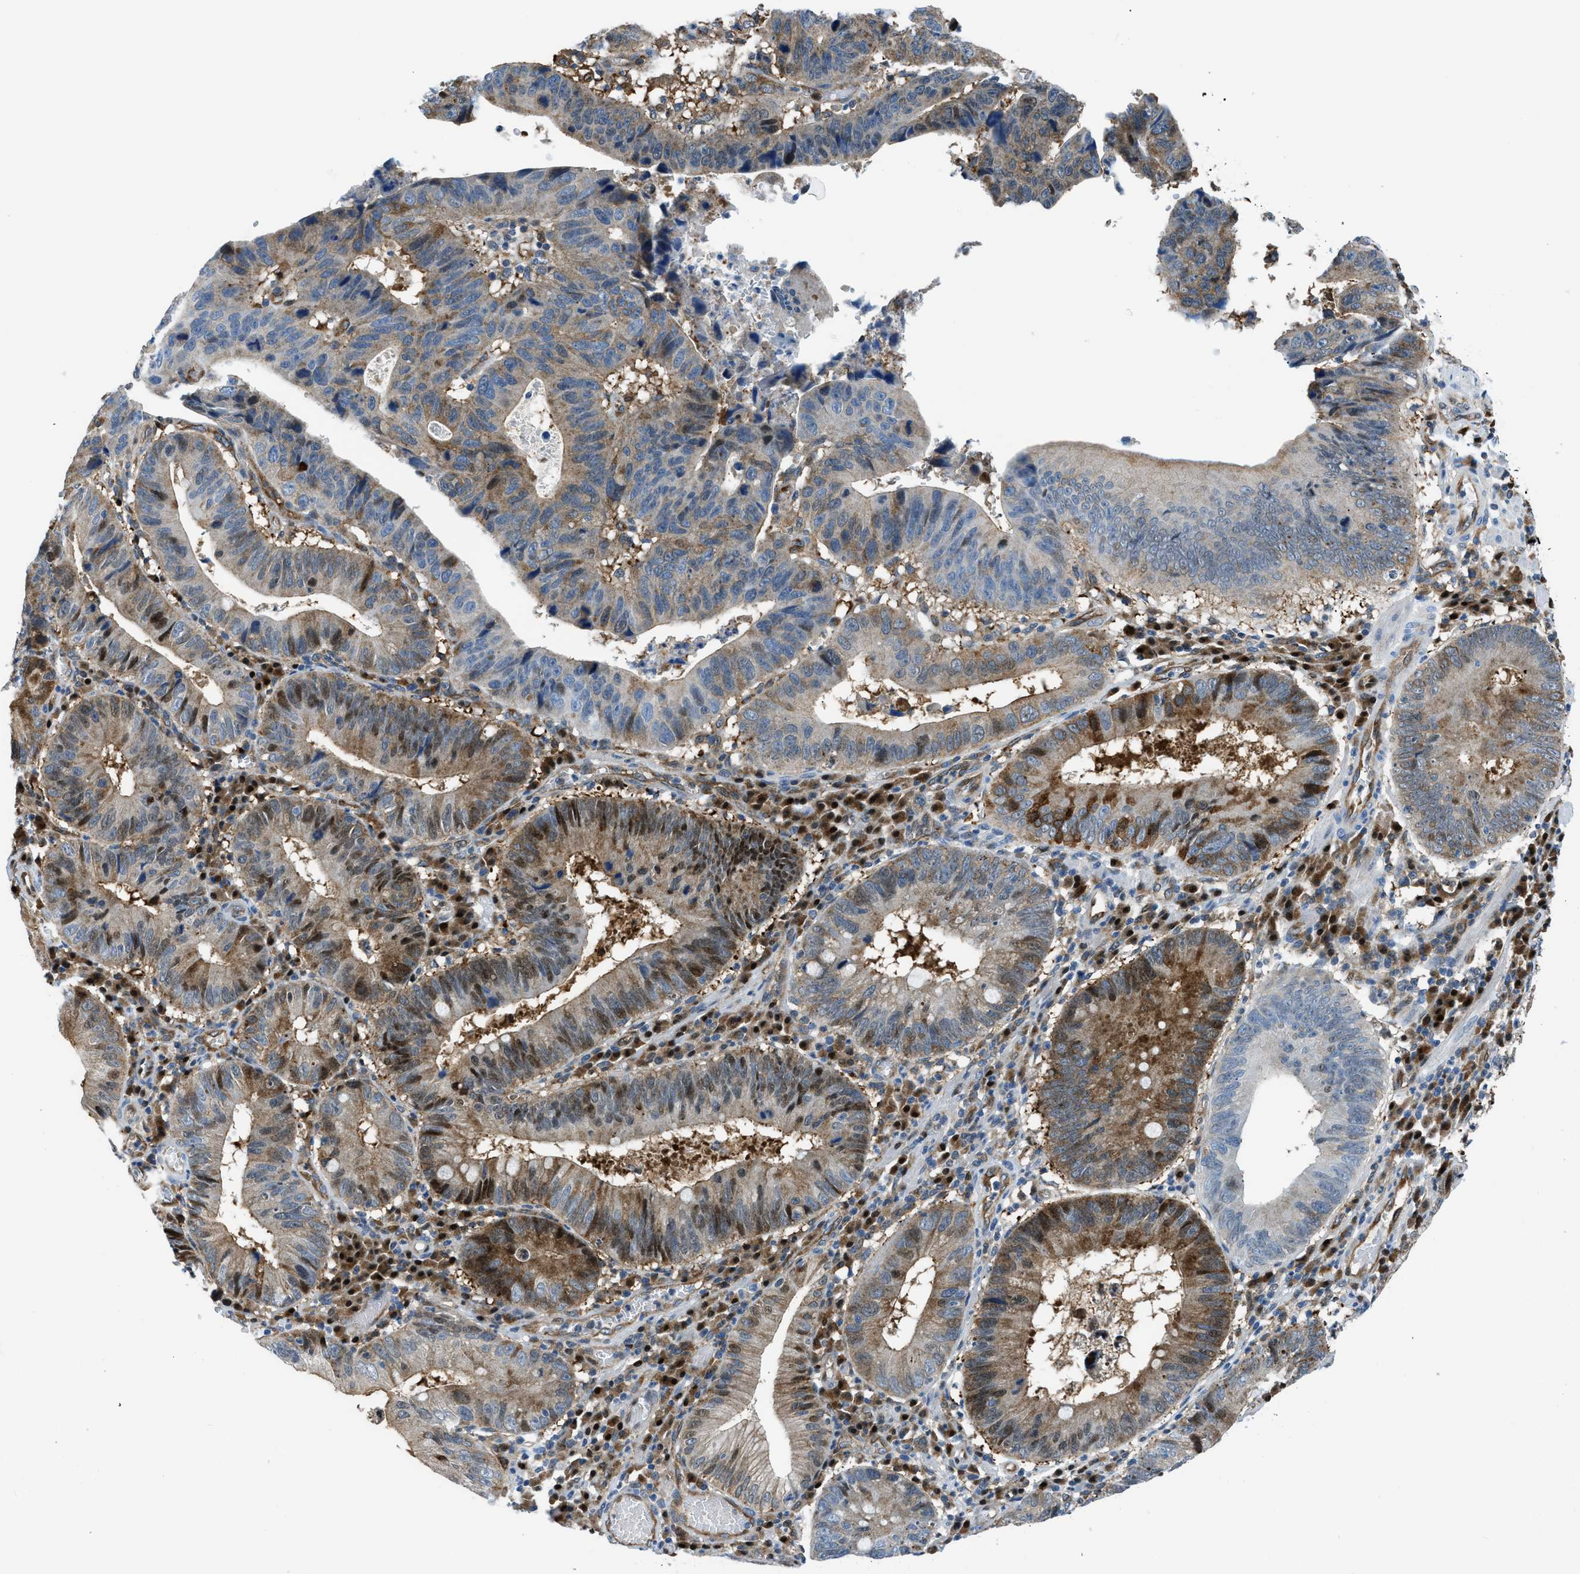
{"staining": {"intensity": "weak", "quantity": "25%-75%", "location": "cytoplasmic/membranous,nuclear"}, "tissue": "stomach cancer", "cell_type": "Tumor cells", "image_type": "cancer", "snomed": [{"axis": "morphology", "description": "Adenocarcinoma, NOS"}, {"axis": "topography", "description": "Stomach"}], "caption": "This histopathology image demonstrates IHC staining of human stomach adenocarcinoma, with low weak cytoplasmic/membranous and nuclear staining in approximately 25%-75% of tumor cells.", "gene": "YWHAE", "patient": {"sex": "male", "age": 59}}